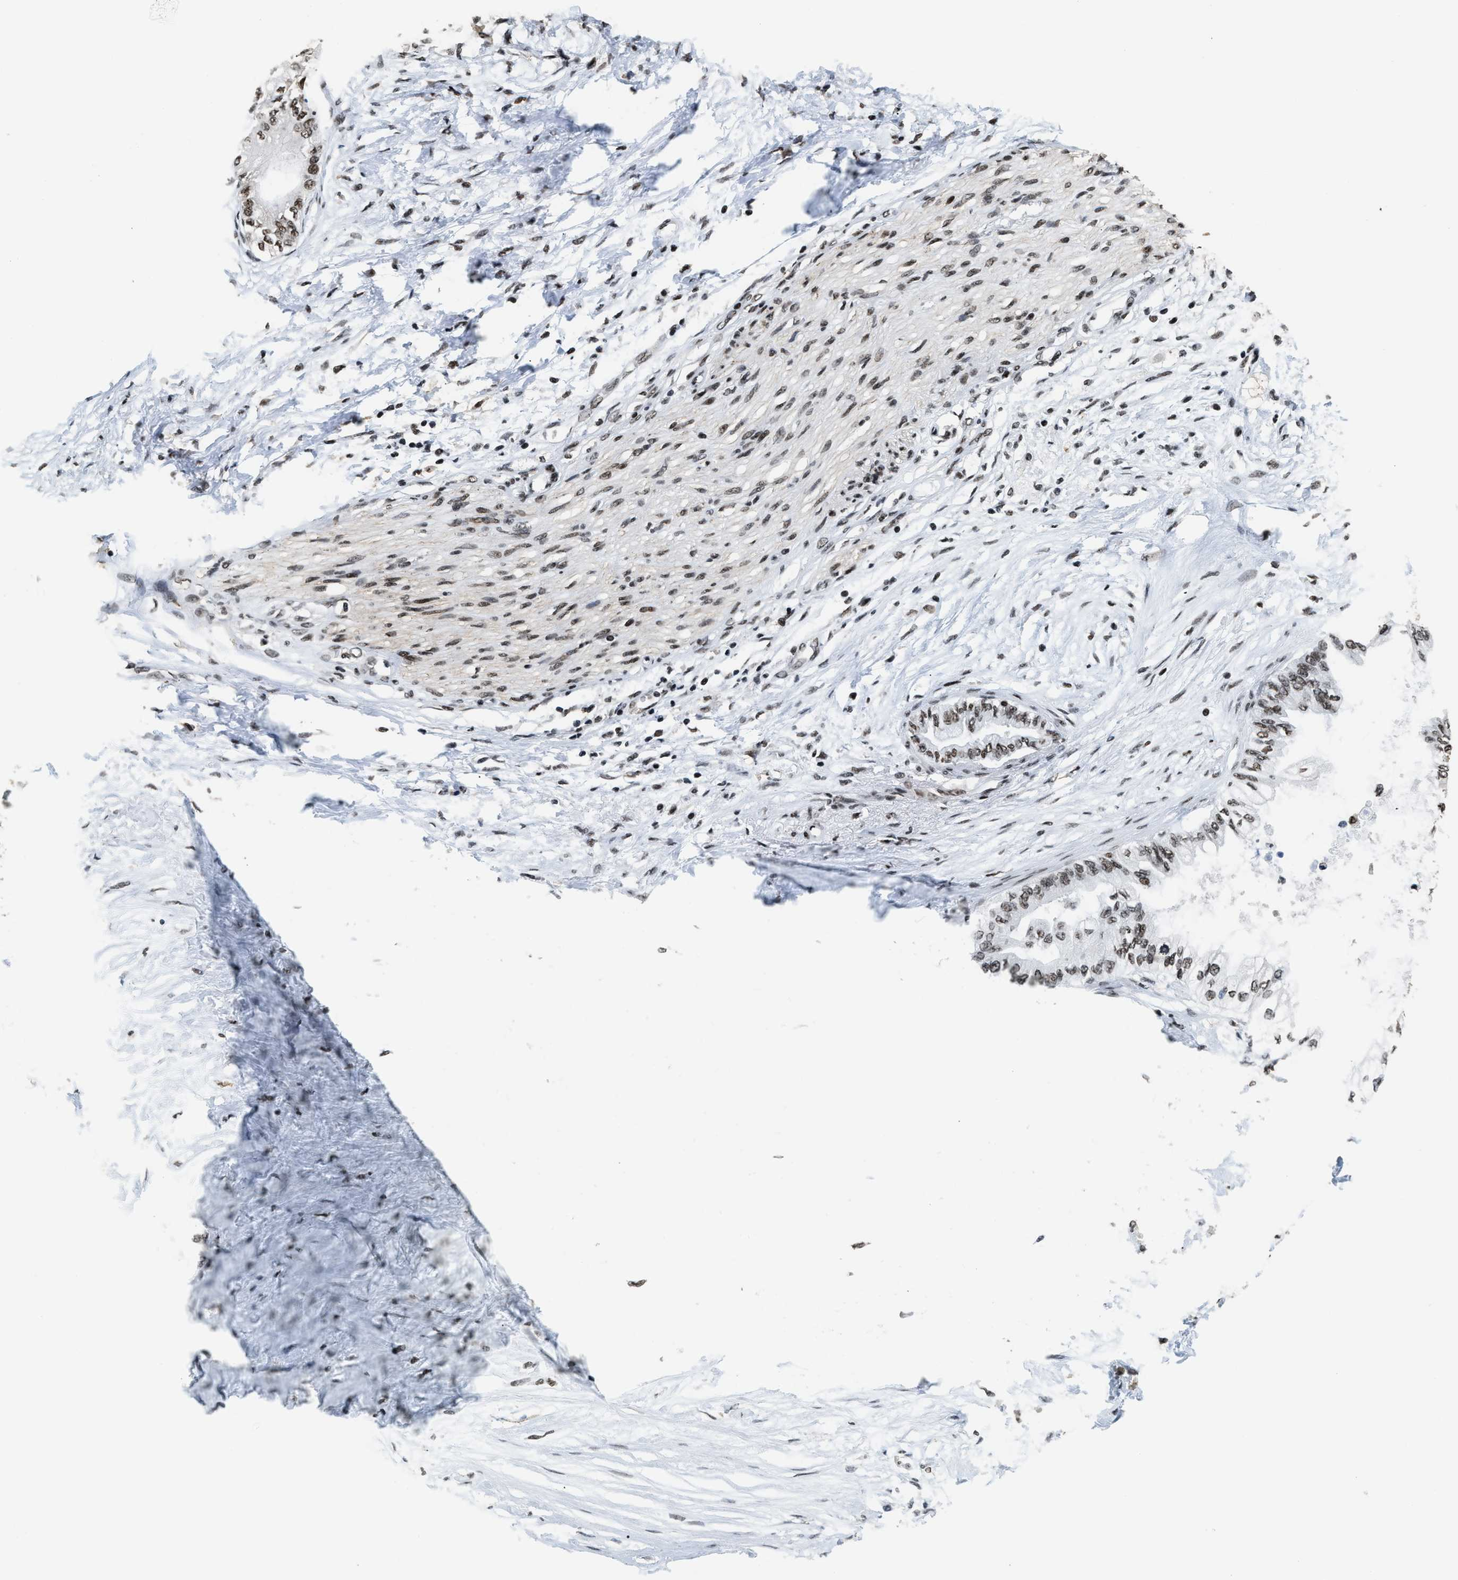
{"staining": {"intensity": "weak", "quantity": ">75%", "location": "nuclear"}, "tissue": "pancreatic cancer", "cell_type": "Tumor cells", "image_type": "cancer", "snomed": [{"axis": "morphology", "description": "Normal tissue, NOS"}, {"axis": "morphology", "description": "Adenocarcinoma, NOS"}, {"axis": "topography", "description": "Pancreas"}, {"axis": "topography", "description": "Duodenum"}], "caption": "Tumor cells demonstrate weak nuclear positivity in about >75% of cells in pancreatic adenocarcinoma.", "gene": "RAD21", "patient": {"sex": "female", "age": 60}}